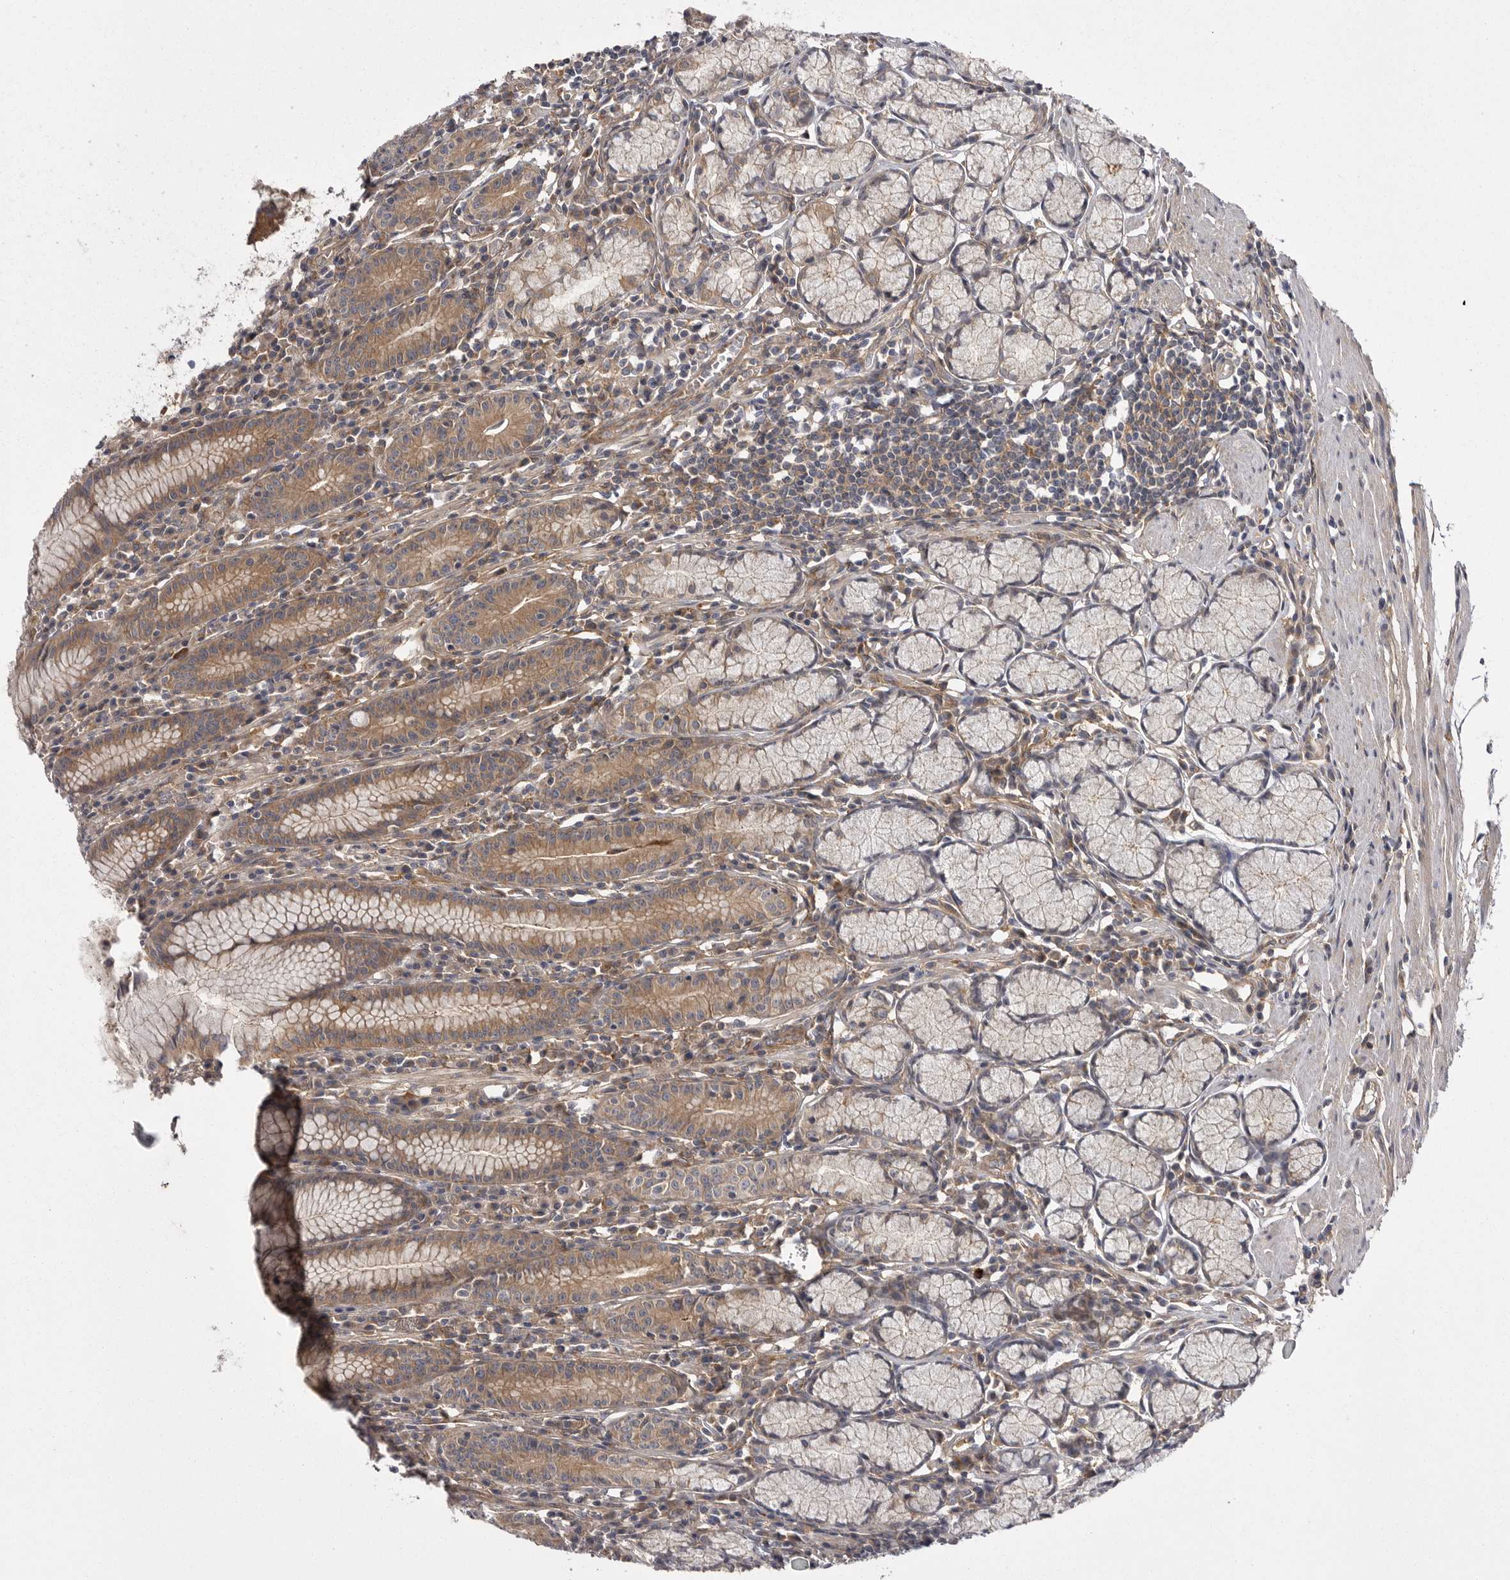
{"staining": {"intensity": "moderate", "quantity": ">75%", "location": "cytoplasmic/membranous"}, "tissue": "stomach", "cell_type": "Glandular cells", "image_type": "normal", "snomed": [{"axis": "morphology", "description": "Normal tissue, NOS"}, {"axis": "topography", "description": "Stomach"}], "caption": "Stomach stained for a protein (brown) shows moderate cytoplasmic/membranous positive positivity in approximately >75% of glandular cells.", "gene": "OSBPL9", "patient": {"sex": "male", "age": 55}}